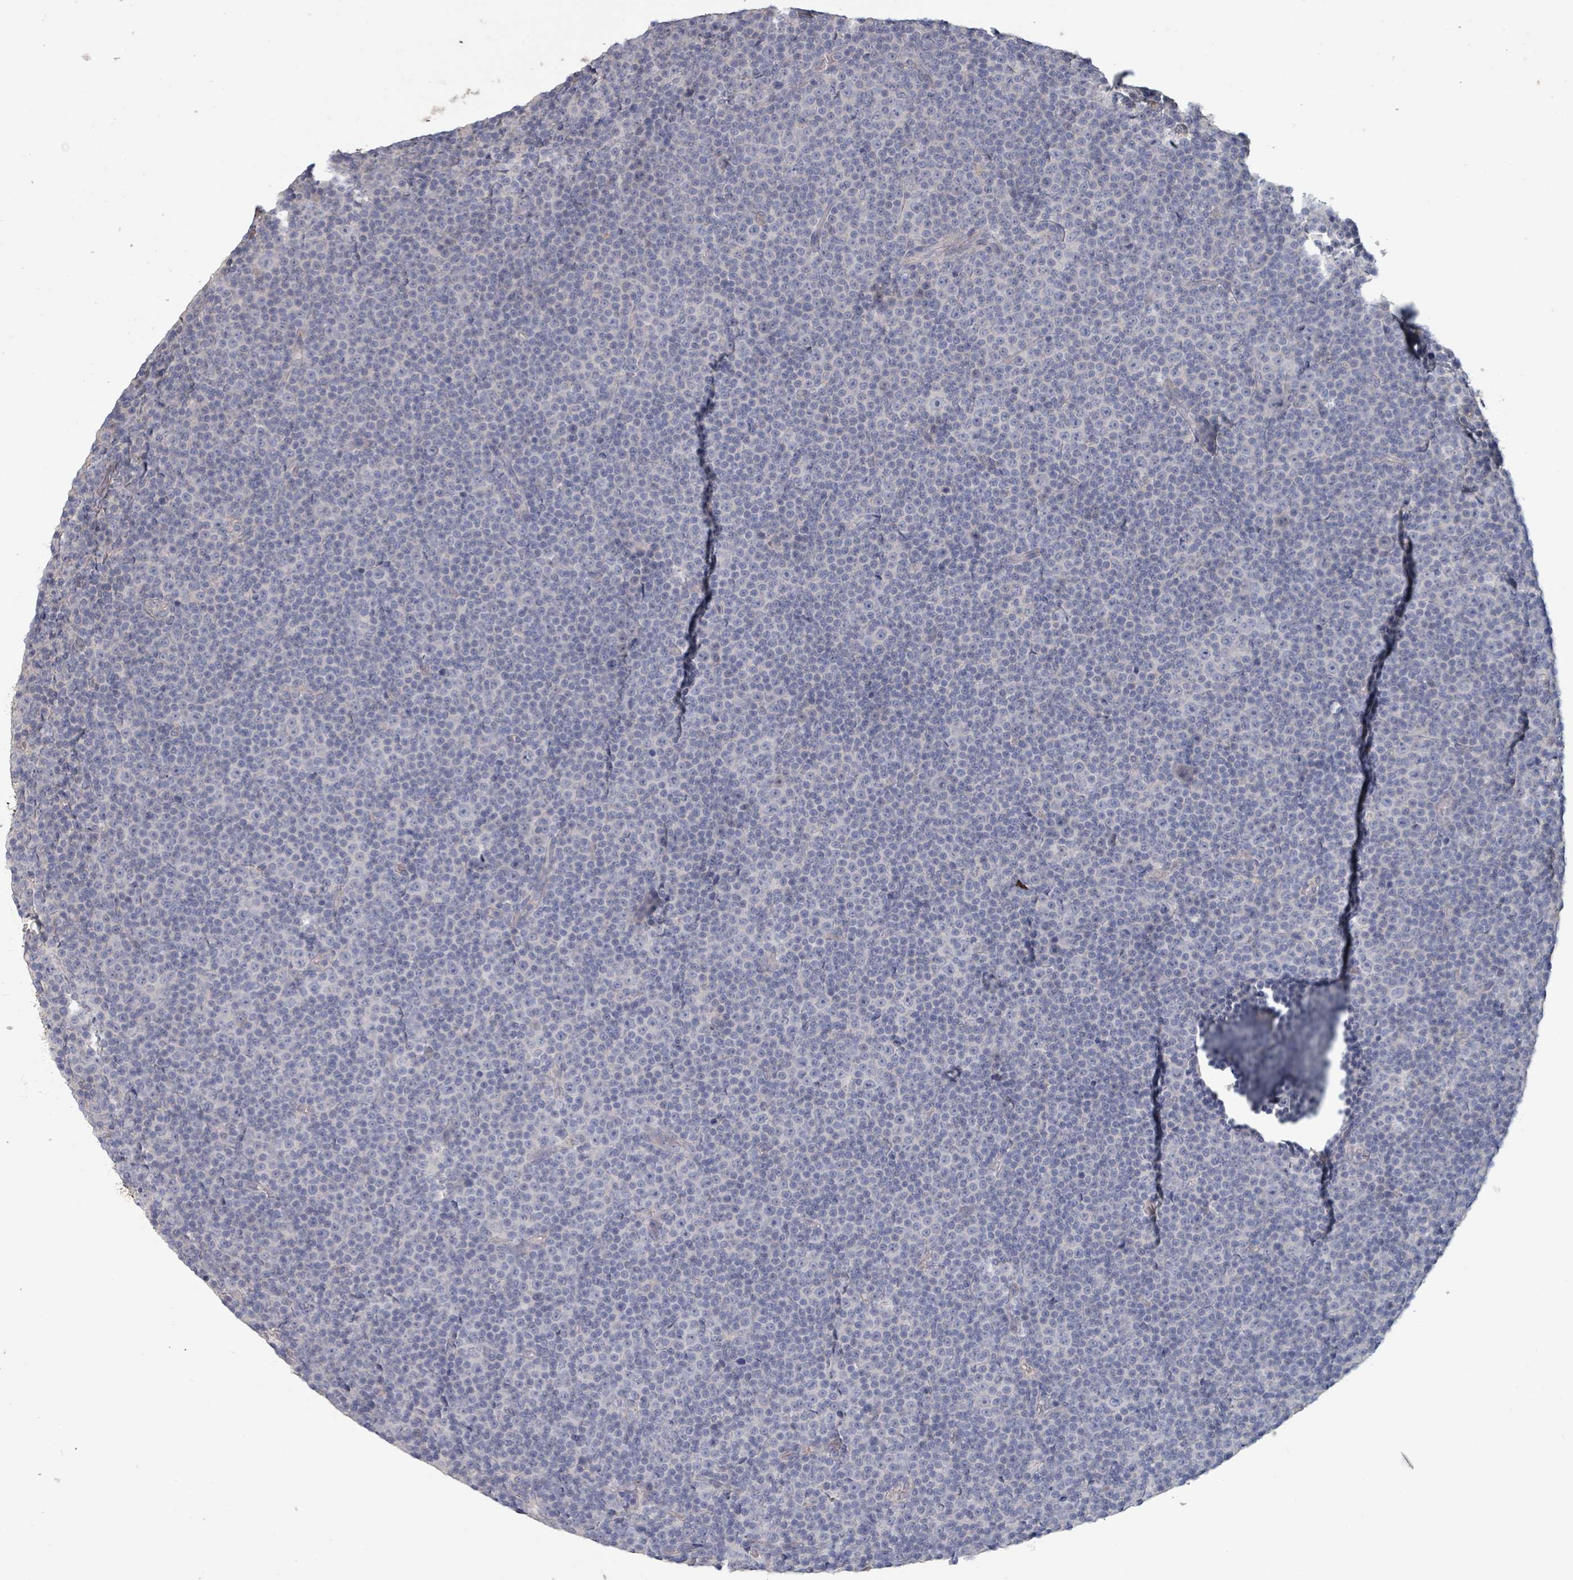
{"staining": {"intensity": "negative", "quantity": "none", "location": "none"}, "tissue": "lymphoma", "cell_type": "Tumor cells", "image_type": "cancer", "snomed": [{"axis": "morphology", "description": "Malignant lymphoma, non-Hodgkin's type, Low grade"}, {"axis": "topography", "description": "Lymph node"}], "caption": "There is no significant staining in tumor cells of malignant lymphoma, non-Hodgkin's type (low-grade). (Immunohistochemistry (ihc), brightfield microscopy, high magnification).", "gene": "PLAUR", "patient": {"sex": "female", "age": 67}}